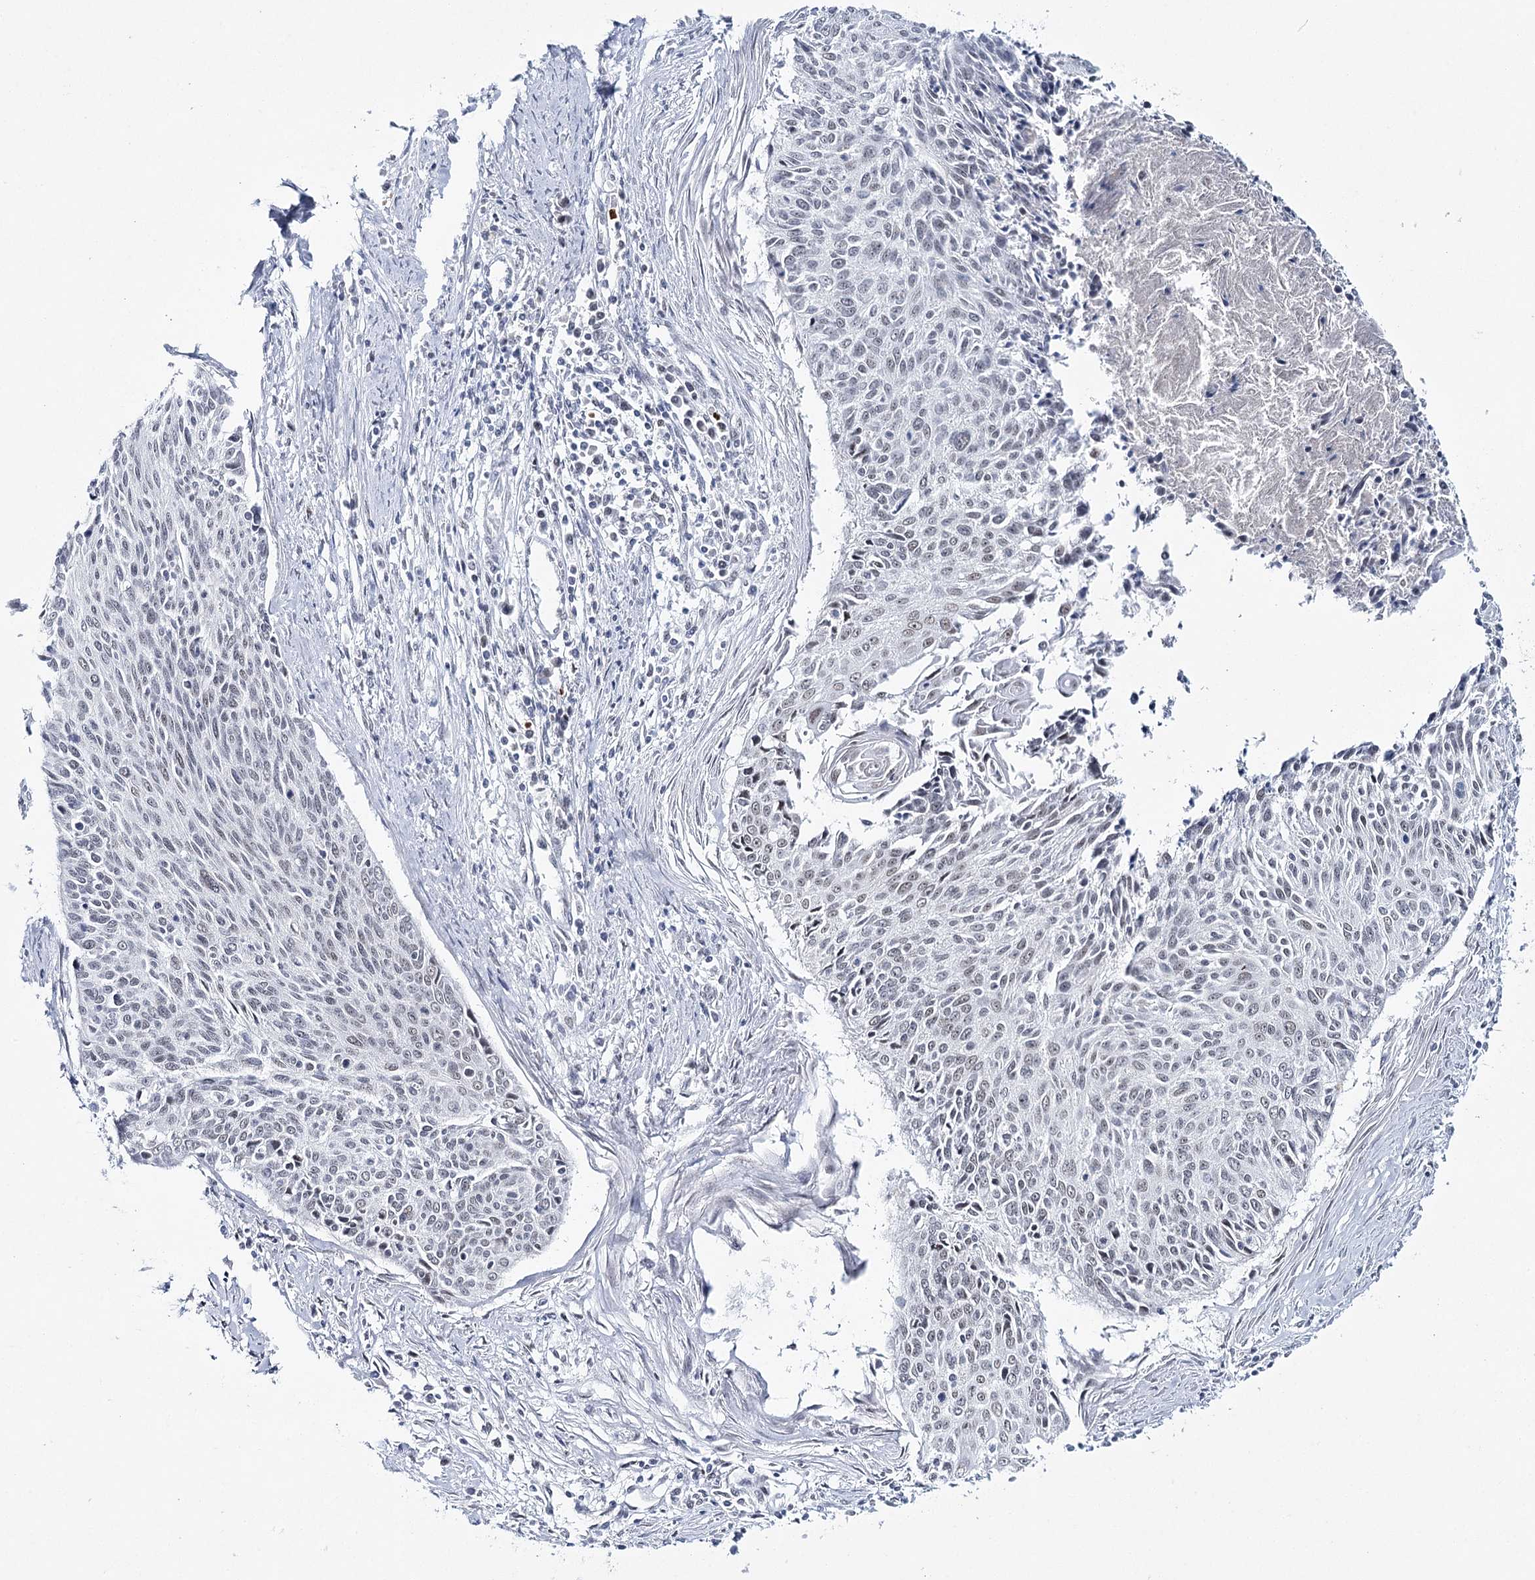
{"staining": {"intensity": "weak", "quantity": ">75%", "location": "nuclear"}, "tissue": "cervical cancer", "cell_type": "Tumor cells", "image_type": "cancer", "snomed": [{"axis": "morphology", "description": "Squamous cell carcinoma, NOS"}, {"axis": "topography", "description": "Cervix"}], "caption": "There is low levels of weak nuclear staining in tumor cells of squamous cell carcinoma (cervical), as demonstrated by immunohistochemical staining (brown color).", "gene": "ZC3H8", "patient": {"sex": "female", "age": 55}}